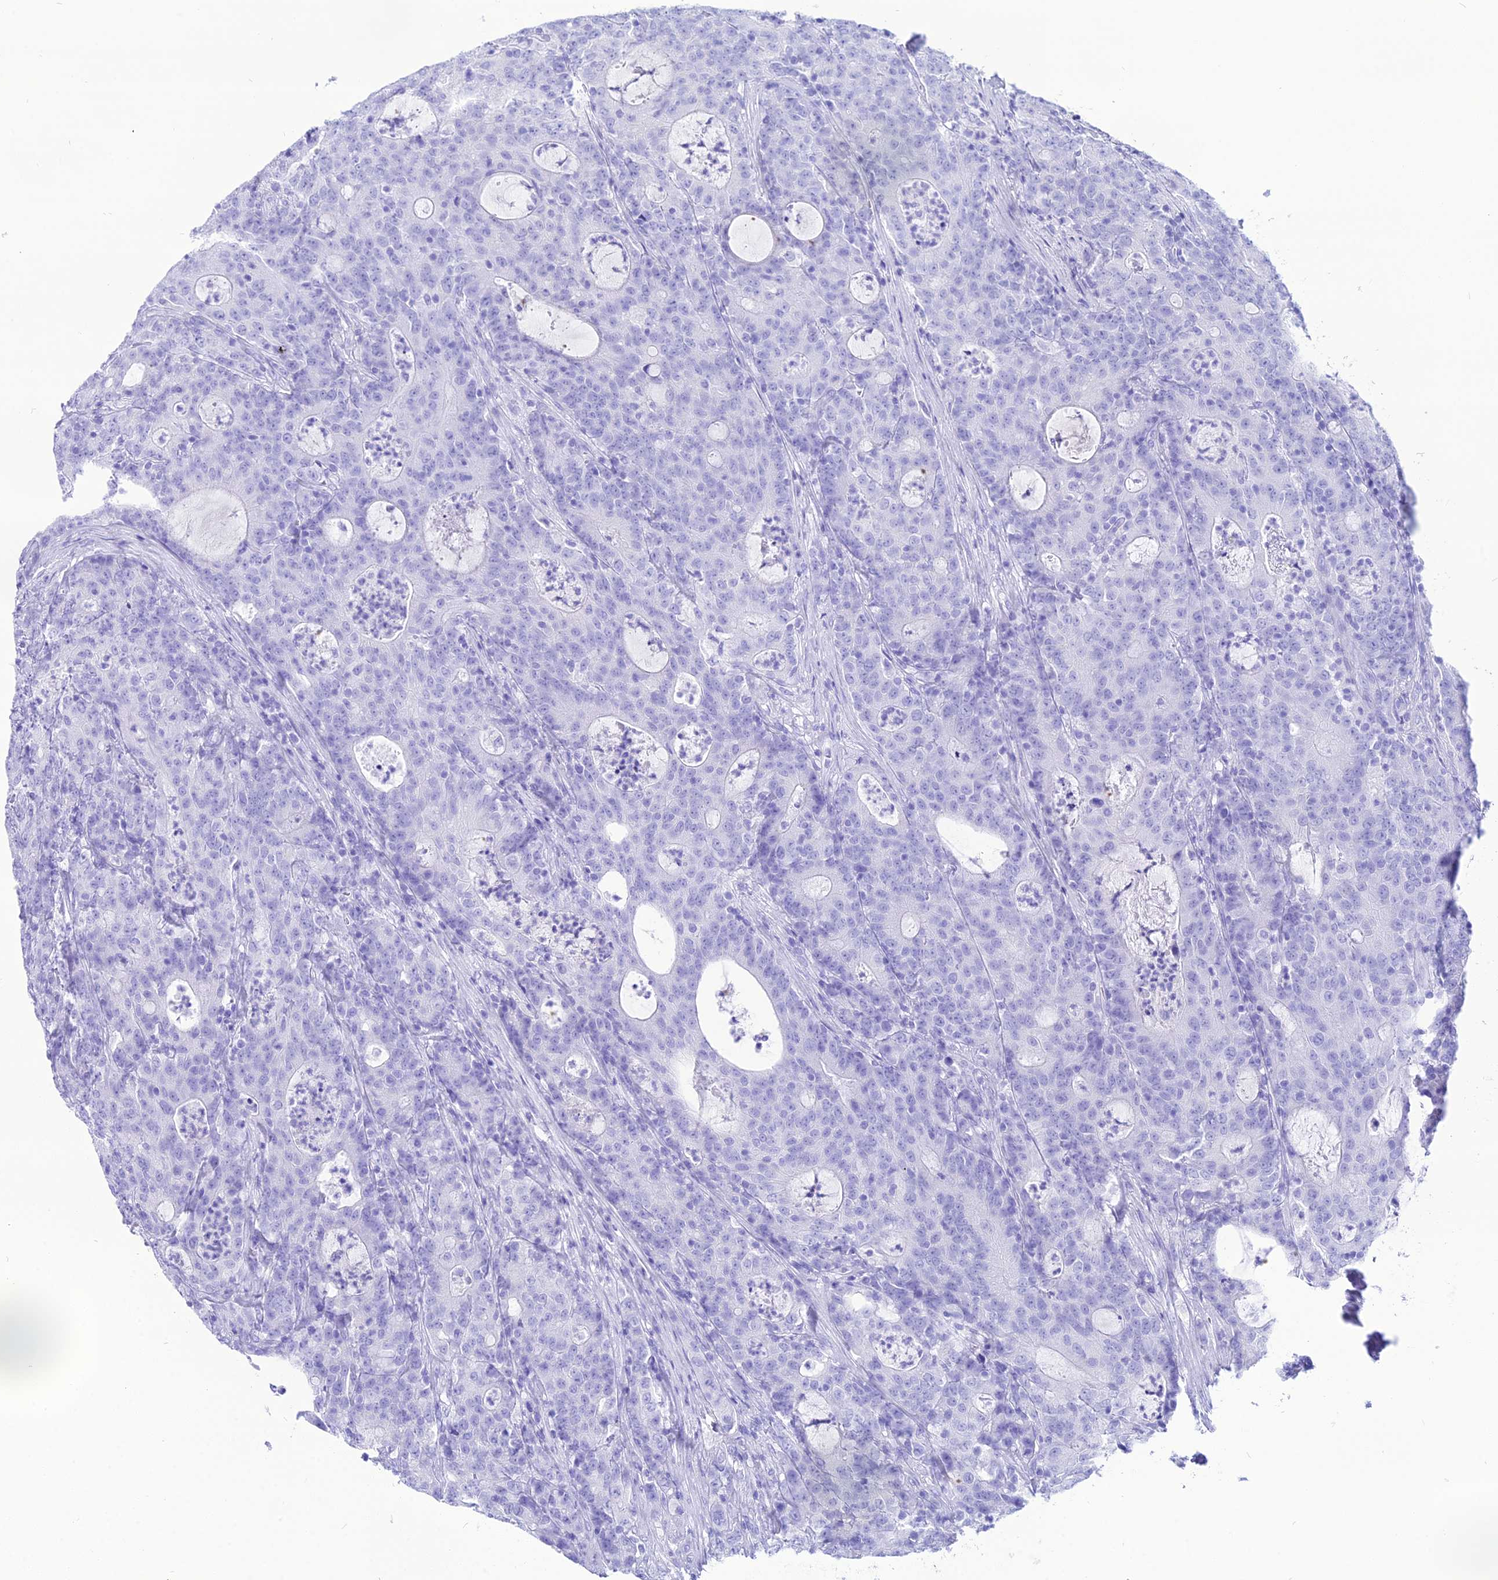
{"staining": {"intensity": "negative", "quantity": "none", "location": "none"}, "tissue": "colorectal cancer", "cell_type": "Tumor cells", "image_type": "cancer", "snomed": [{"axis": "morphology", "description": "Adenocarcinoma, NOS"}, {"axis": "topography", "description": "Colon"}], "caption": "There is no significant positivity in tumor cells of colorectal cancer (adenocarcinoma).", "gene": "PNMA5", "patient": {"sex": "male", "age": 83}}